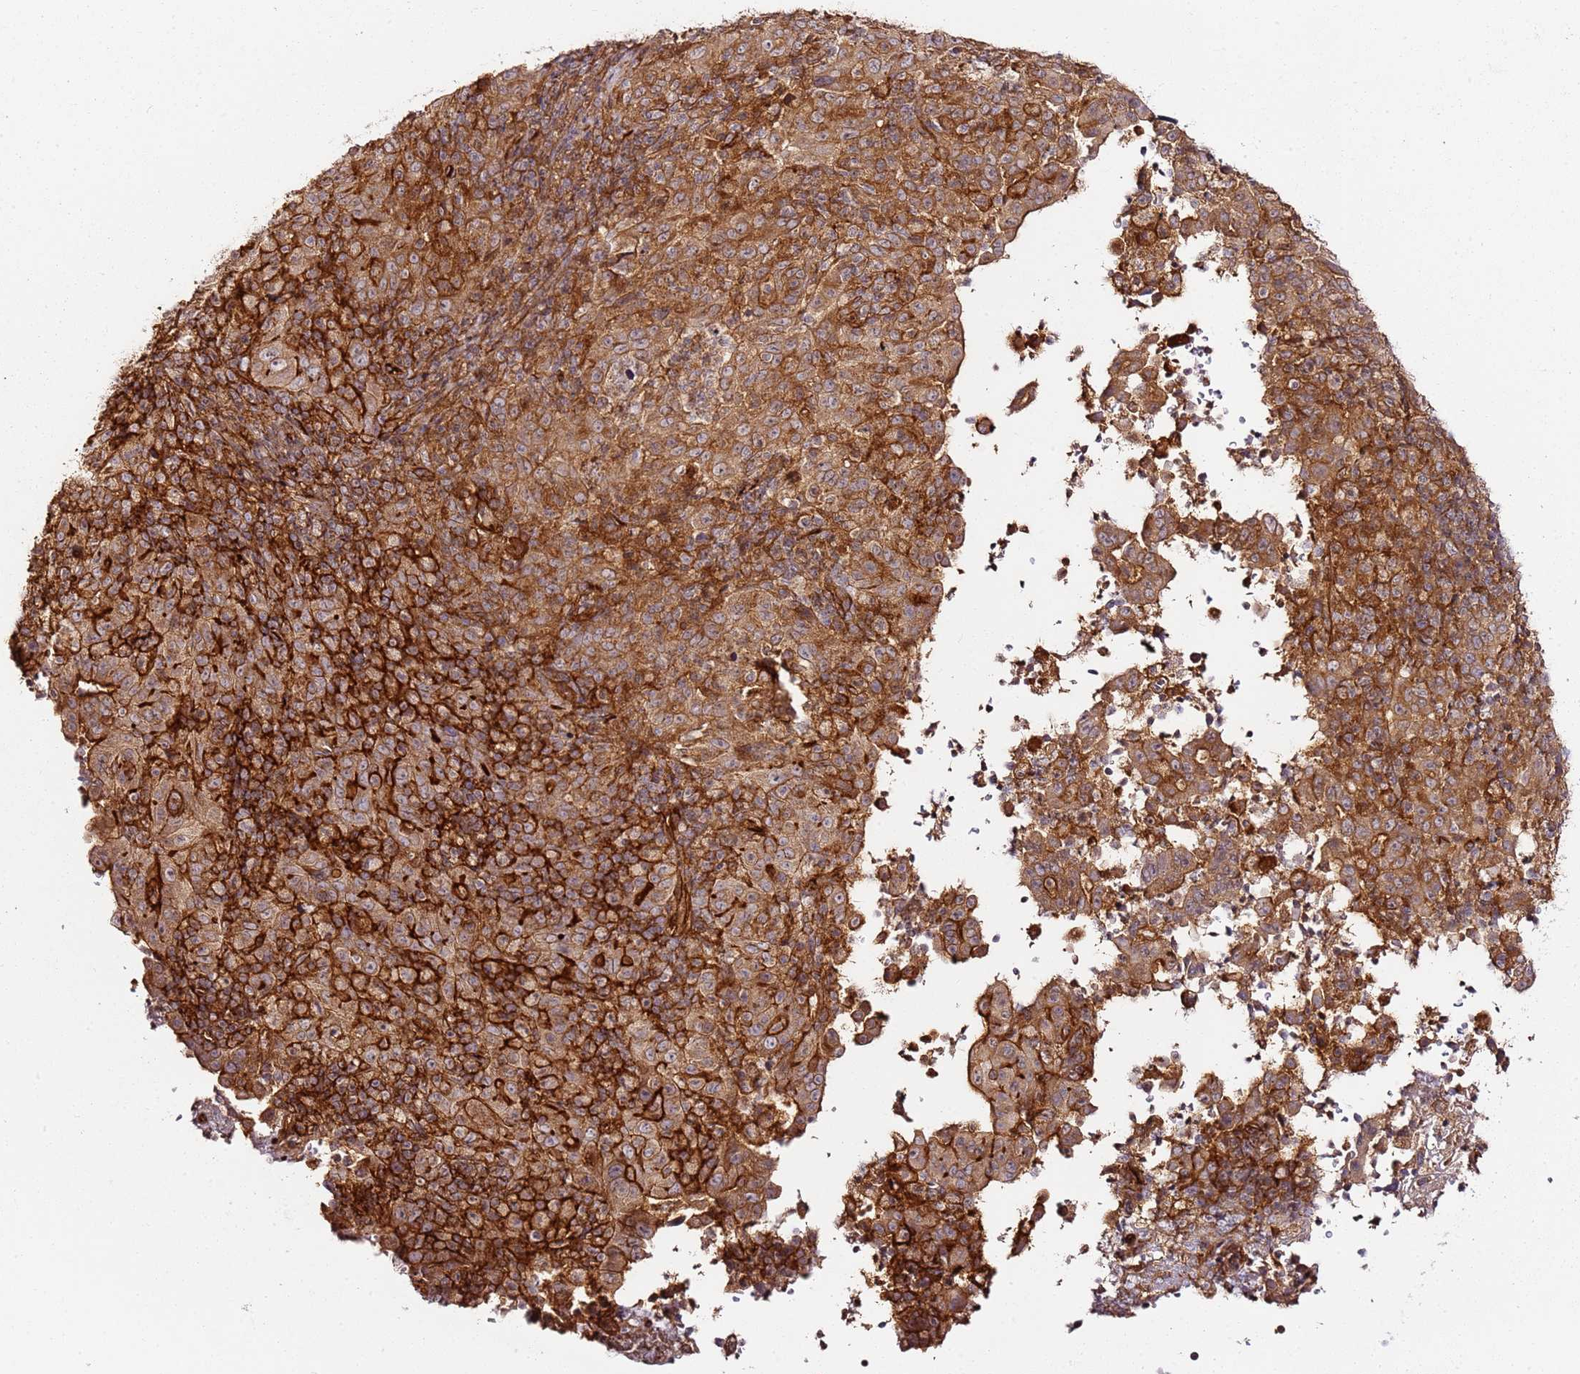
{"staining": {"intensity": "moderate", "quantity": ">75%", "location": "cytoplasmic/membranous"}, "tissue": "pancreatic cancer", "cell_type": "Tumor cells", "image_type": "cancer", "snomed": [{"axis": "morphology", "description": "Adenocarcinoma, NOS"}, {"axis": "topography", "description": "Pancreas"}], "caption": "Adenocarcinoma (pancreatic) stained with a protein marker reveals moderate staining in tumor cells.", "gene": "CCNYL1", "patient": {"sex": "male", "age": 63}}